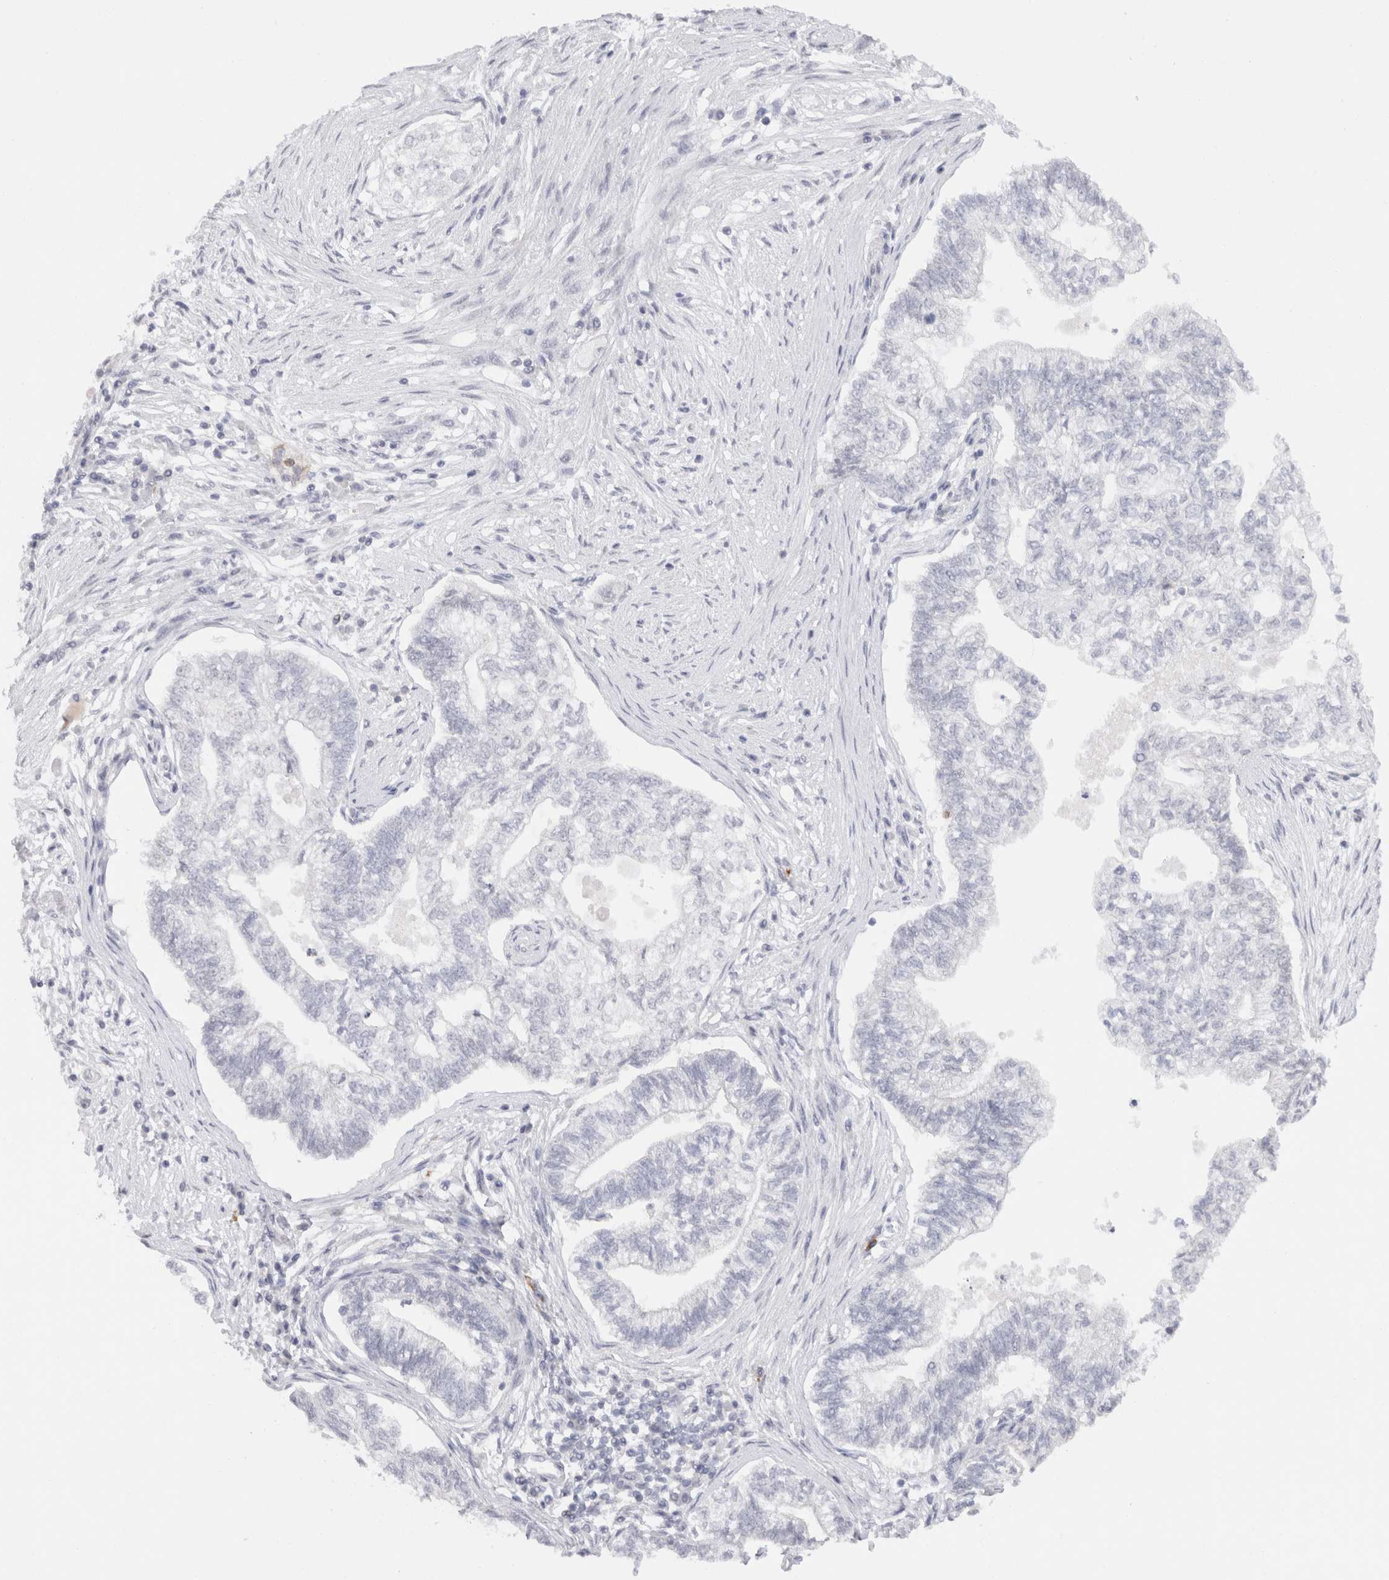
{"staining": {"intensity": "negative", "quantity": "none", "location": "none"}, "tissue": "pancreatic cancer", "cell_type": "Tumor cells", "image_type": "cancer", "snomed": [{"axis": "morphology", "description": "Adenocarcinoma, NOS"}, {"axis": "topography", "description": "Pancreas"}], "caption": "Immunohistochemistry micrograph of human pancreatic adenocarcinoma stained for a protein (brown), which exhibits no positivity in tumor cells. (Stains: DAB (3,3'-diaminobenzidine) immunohistochemistry (IHC) with hematoxylin counter stain, Microscopy: brightfield microscopy at high magnification).", "gene": "C9orf50", "patient": {"sex": "male", "age": 72}}